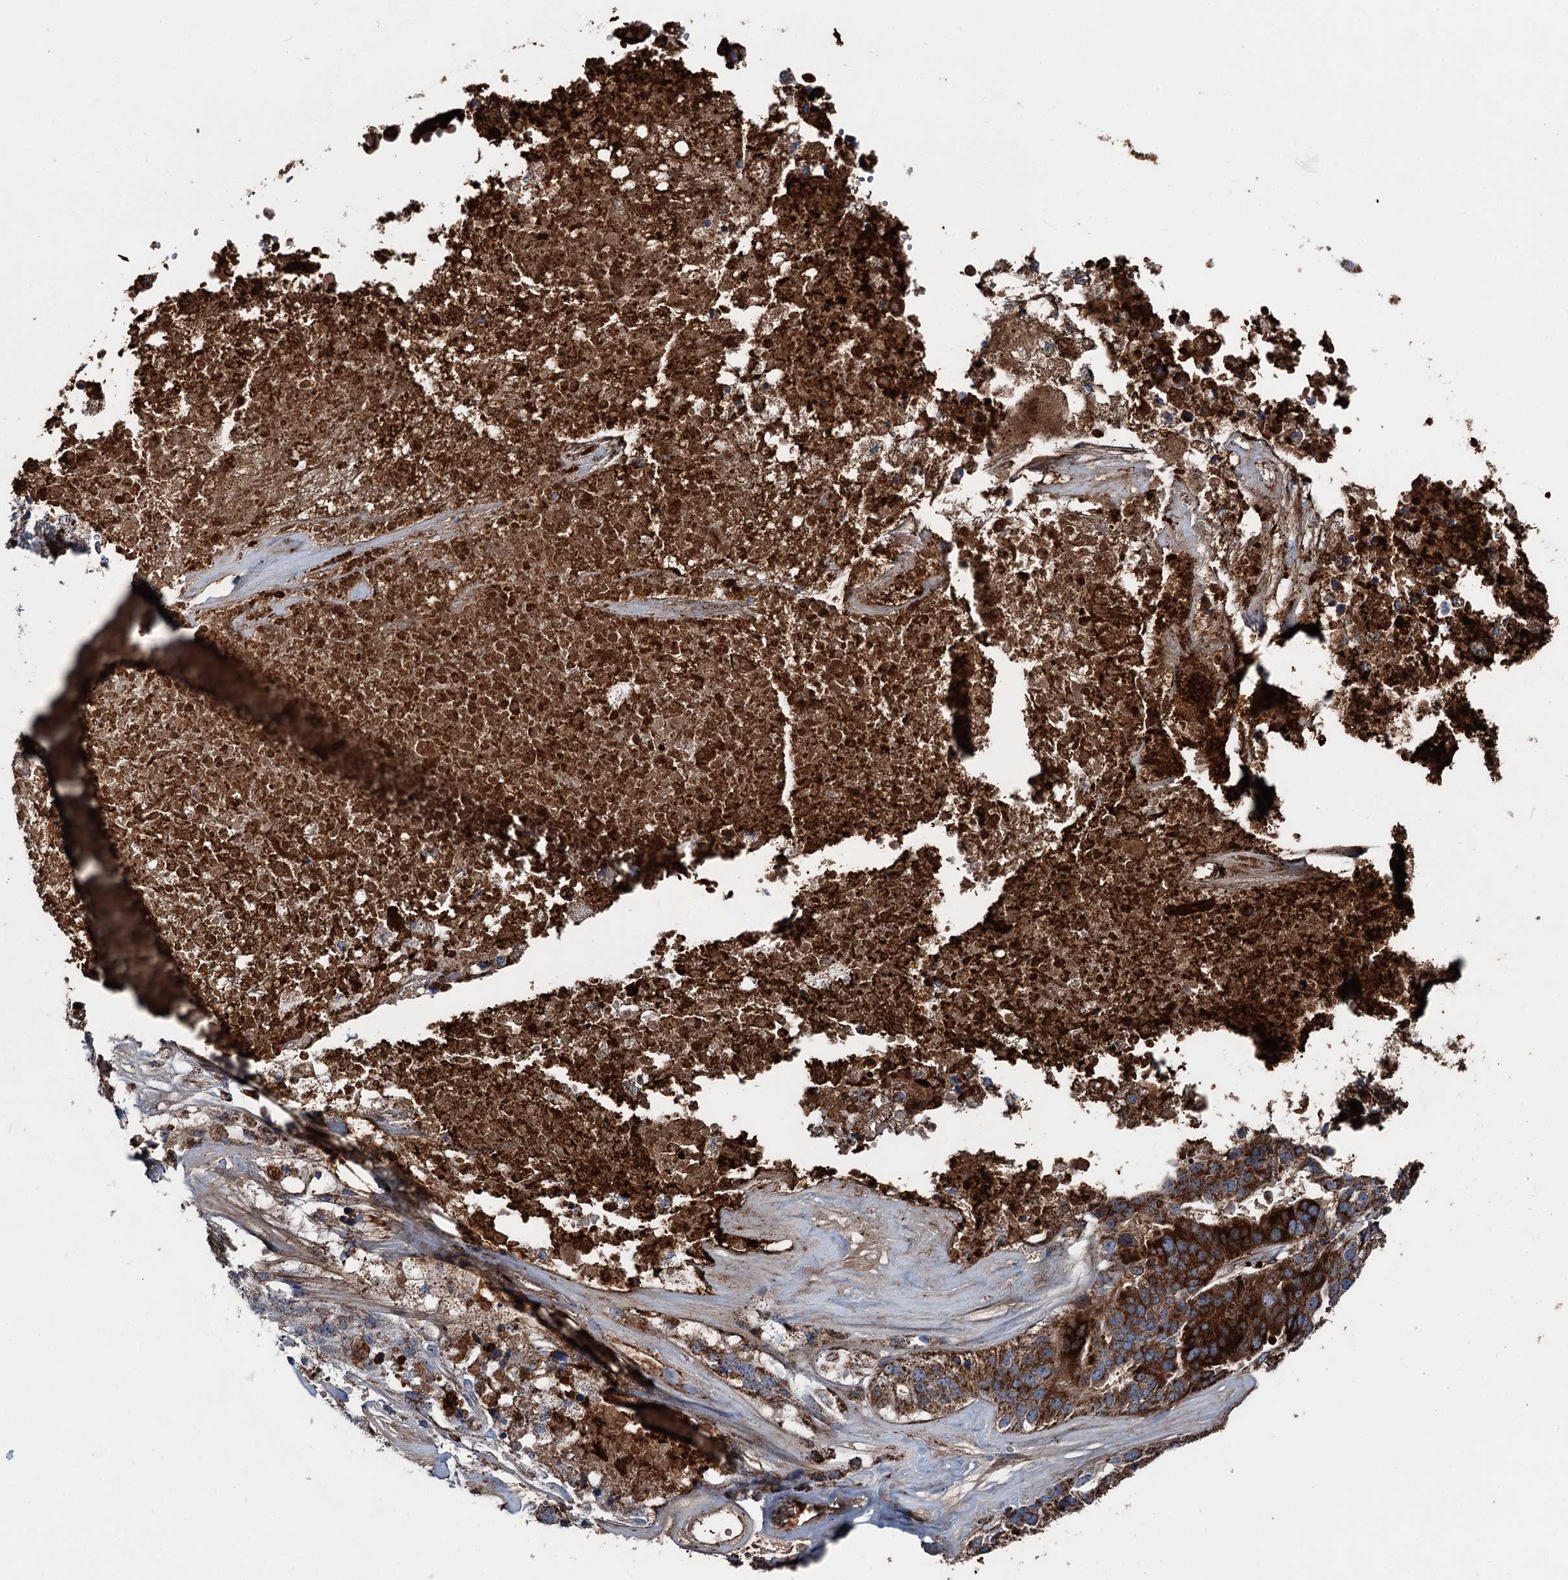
{"staining": {"intensity": "strong", "quantity": ">75%", "location": "cytoplasmic/membranous"}, "tissue": "ovarian cancer", "cell_type": "Tumor cells", "image_type": "cancer", "snomed": [{"axis": "morphology", "description": "Cystadenocarcinoma, serous, NOS"}, {"axis": "topography", "description": "Ovary"}], "caption": "Strong cytoplasmic/membranous expression for a protein is identified in about >75% of tumor cells of ovarian cancer (serous cystadenocarcinoma) using IHC.", "gene": "DDIAS", "patient": {"sex": "female", "age": 59}}